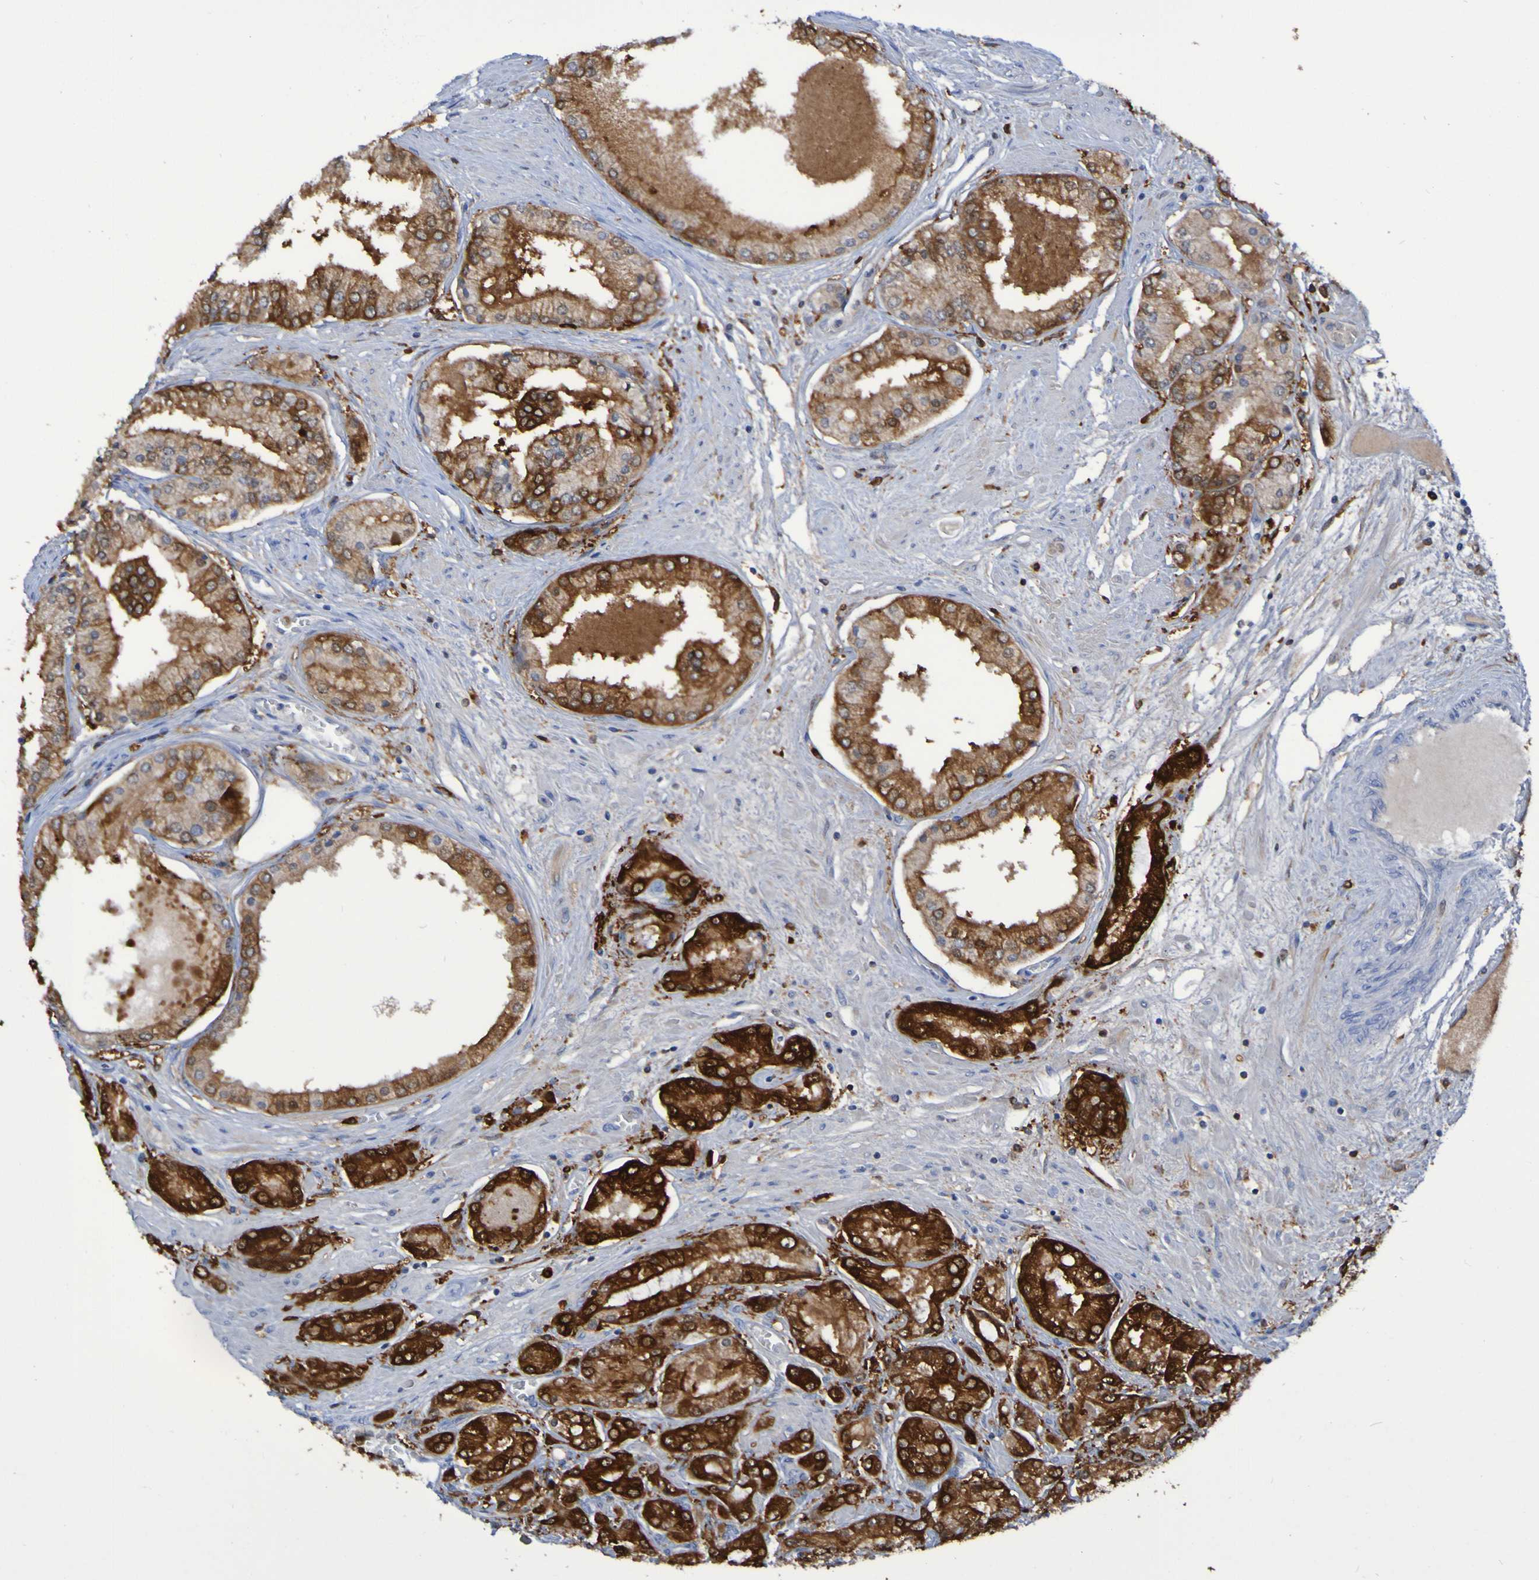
{"staining": {"intensity": "strong", "quantity": ">75%", "location": "cytoplasmic/membranous"}, "tissue": "prostate cancer", "cell_type": "Tumor cells", "image_type": "cancer", "snomed": [{"axis": "morphology", "description": "Adenocarcinoma, High grade"}, {"axis": "topography", "description": "Prostate"}], "caption": "The immunohistochemical stain highlights strong cytoplasmic/membranous expression in tumor cells of adenocarcinoma (high-grade) (prostate) tissue.", "gene": "MPPE1", "patient": {"sex": "male", "age": 59}}